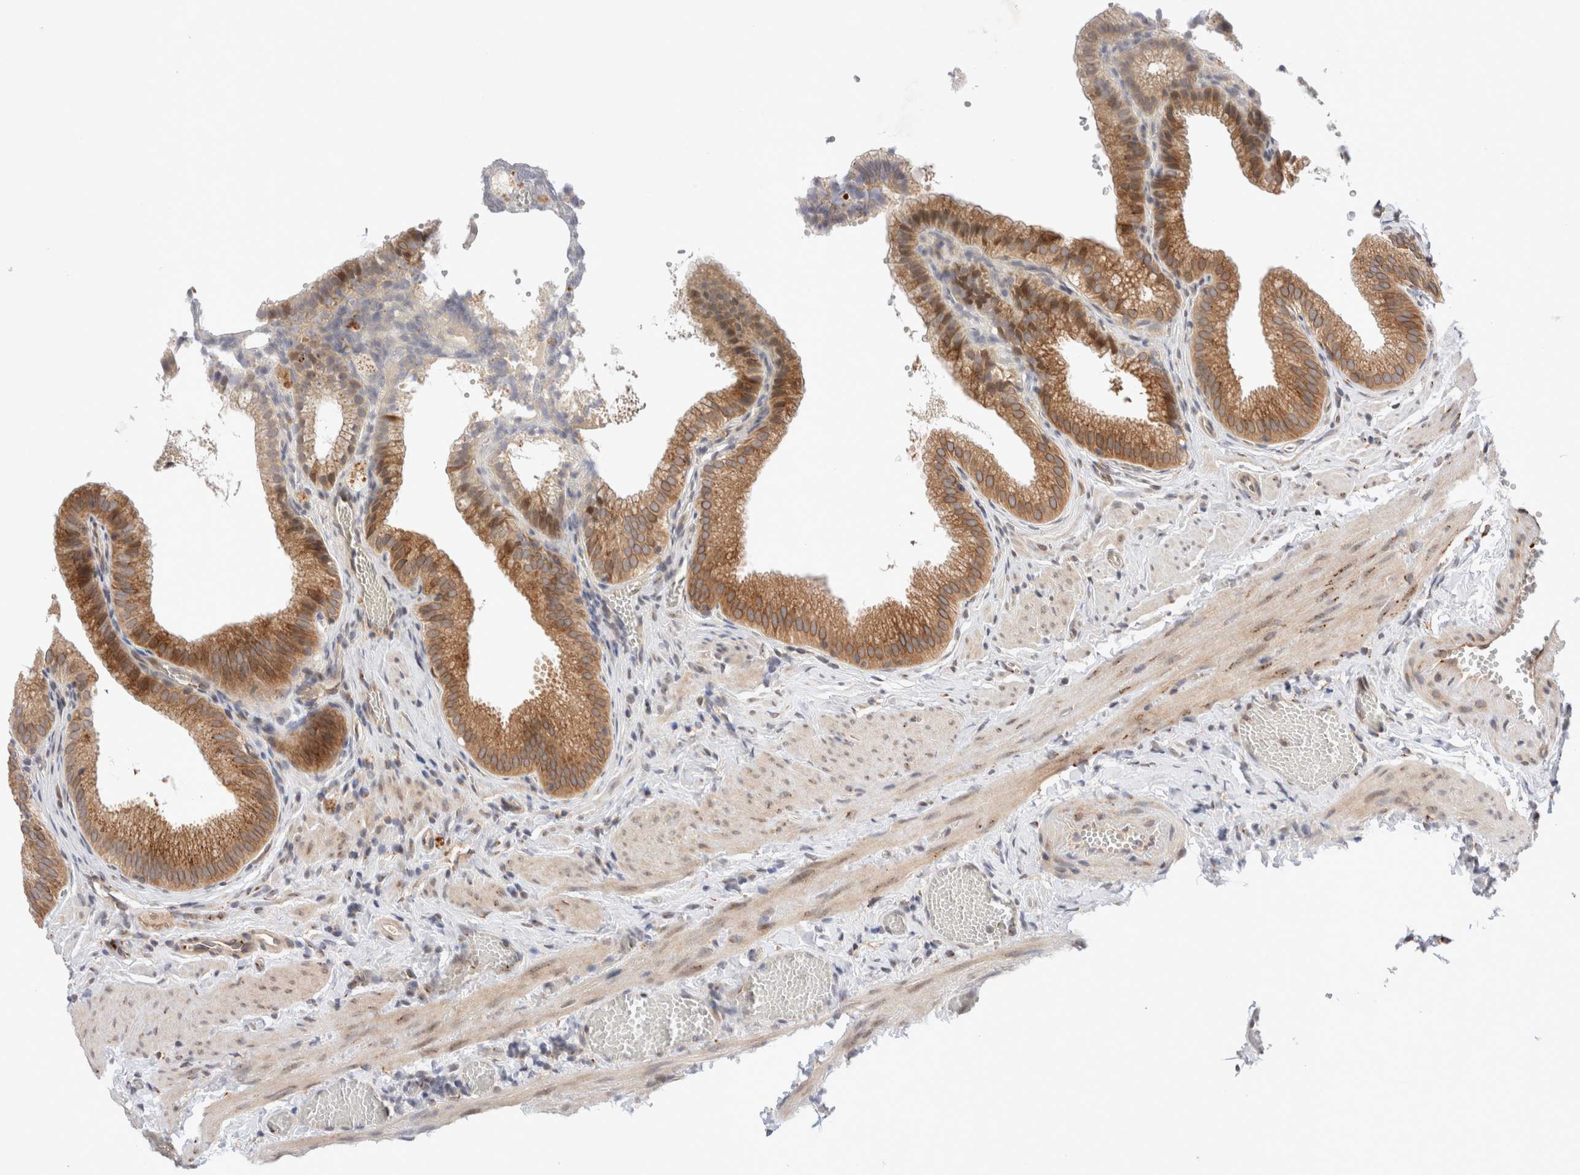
{"staining": {"intensity": "strong", "quantity": ">75%", "location": "cytoplasmic/membranous"}, "tissue": "gallbladder", "cell_type": "Glandular cells", "image_type": "normal", "snomed": [{"axis": "morphology", "description": "Normal tissue, NOS"}, {"axis": "topography", "description": "Gallbladder"}], "caption": "Normal gallbladder shows strong cytoplasmic/membranous staining in approximately >75% of glandular cells, visualized by immunohistochemistry. The staining was performed using DAB, with brown indicating positive protein expression. Nuclei are stained blue with hematoxylin.", "gene": "GCN1", "patient": {"sex": "male", "age": 38}}